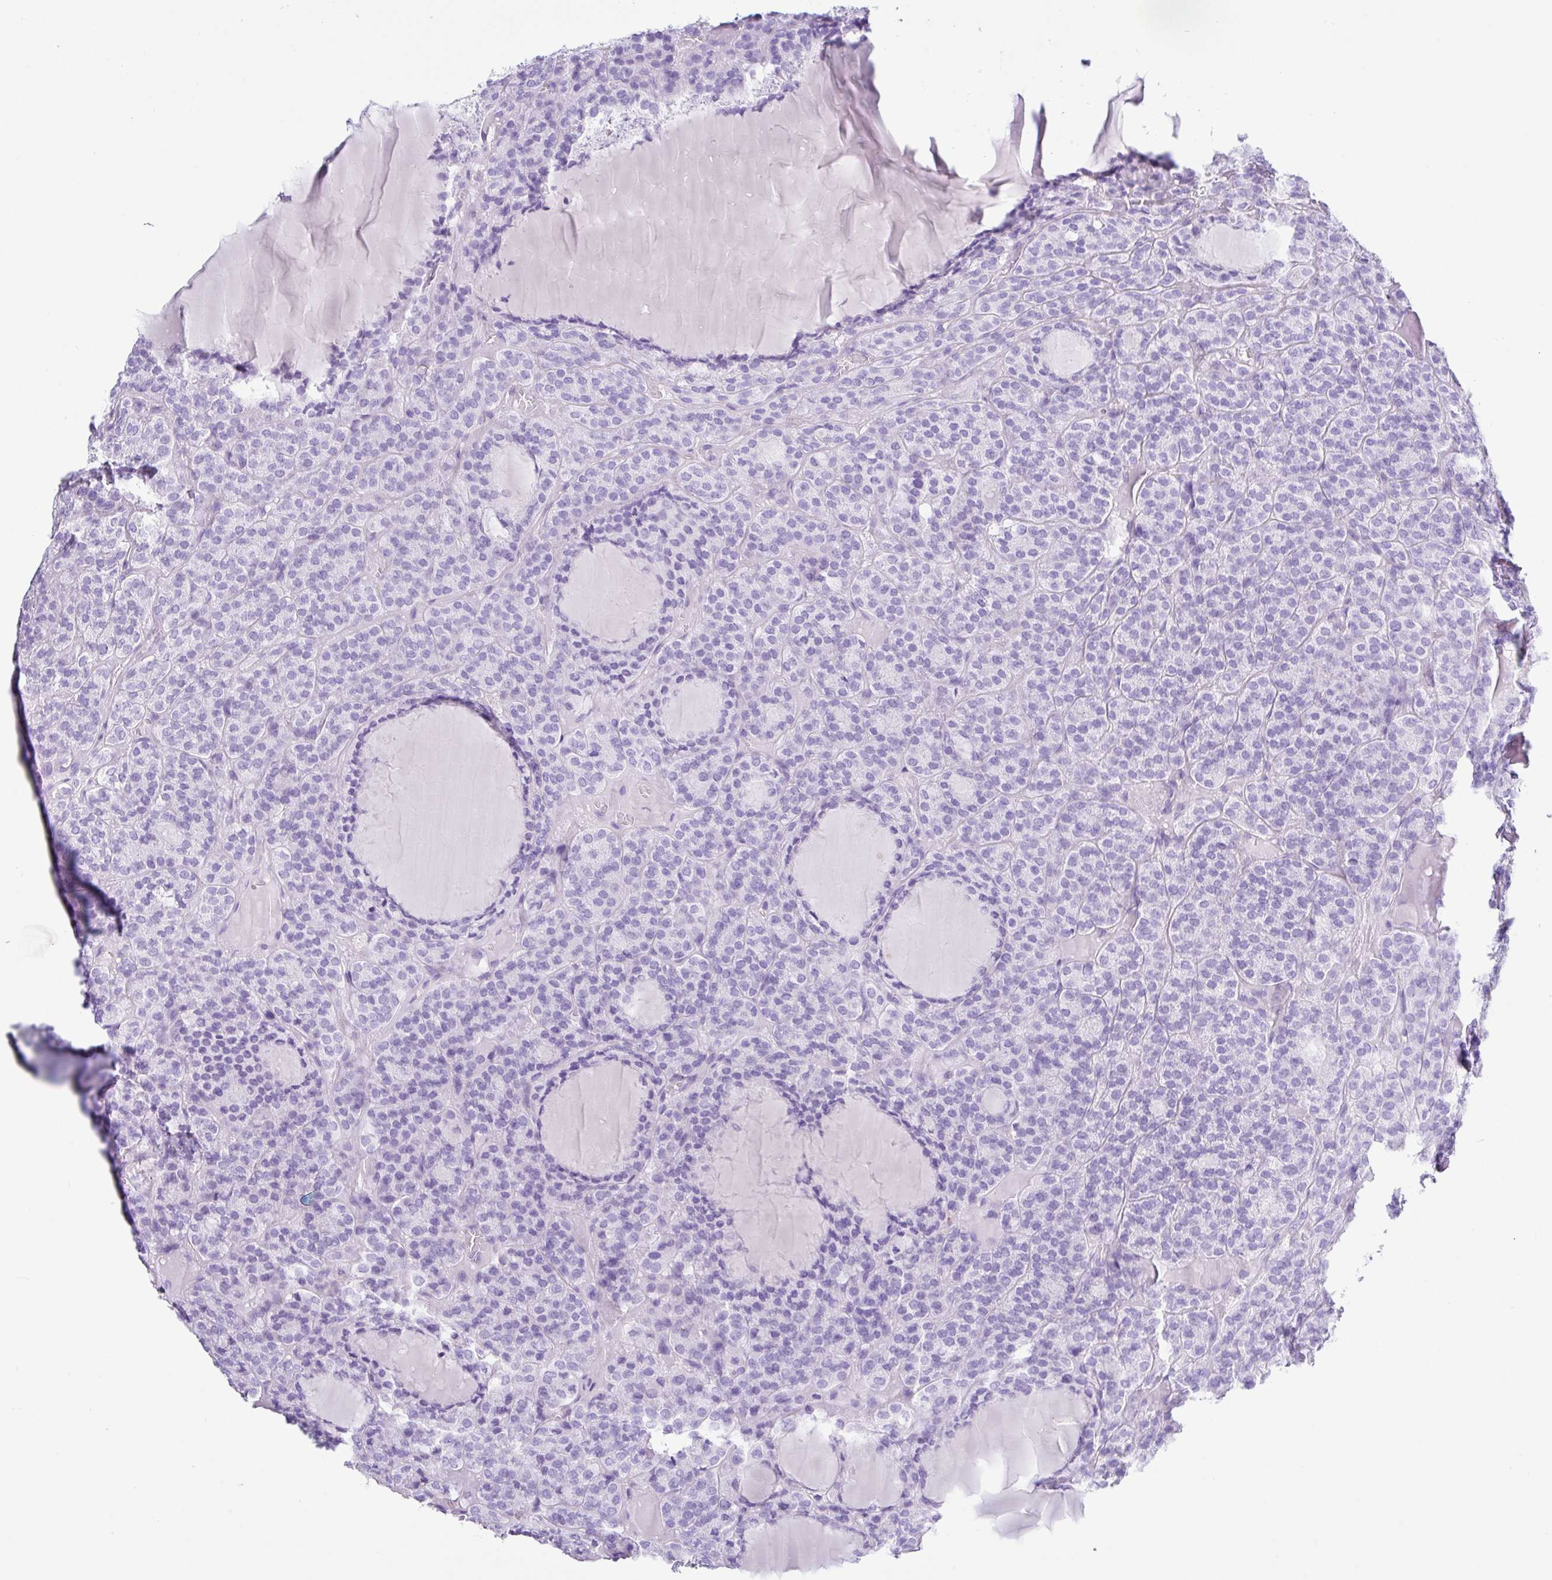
{"staining": {"intensity": "negative", "quantity": "none", "location": "none"}, "tissue": "thyroid cancer", "cell_type": "Tumor cells", "image_type": "cancer", "snomed": [{"axis": "morphology", "description": "Follicular adenoma carcinoma, NOS"}, {"axis": "topography", "description": "Thyroid gland"}], "caption": "This is an immunohistochemistry (IHC) photomicrograph of thyroid cancer (follicular adenoma carcinoma). There is no expression in tumor cells.", "gene": "ZG16", "patient": {"sex": "female", "age": 63}}